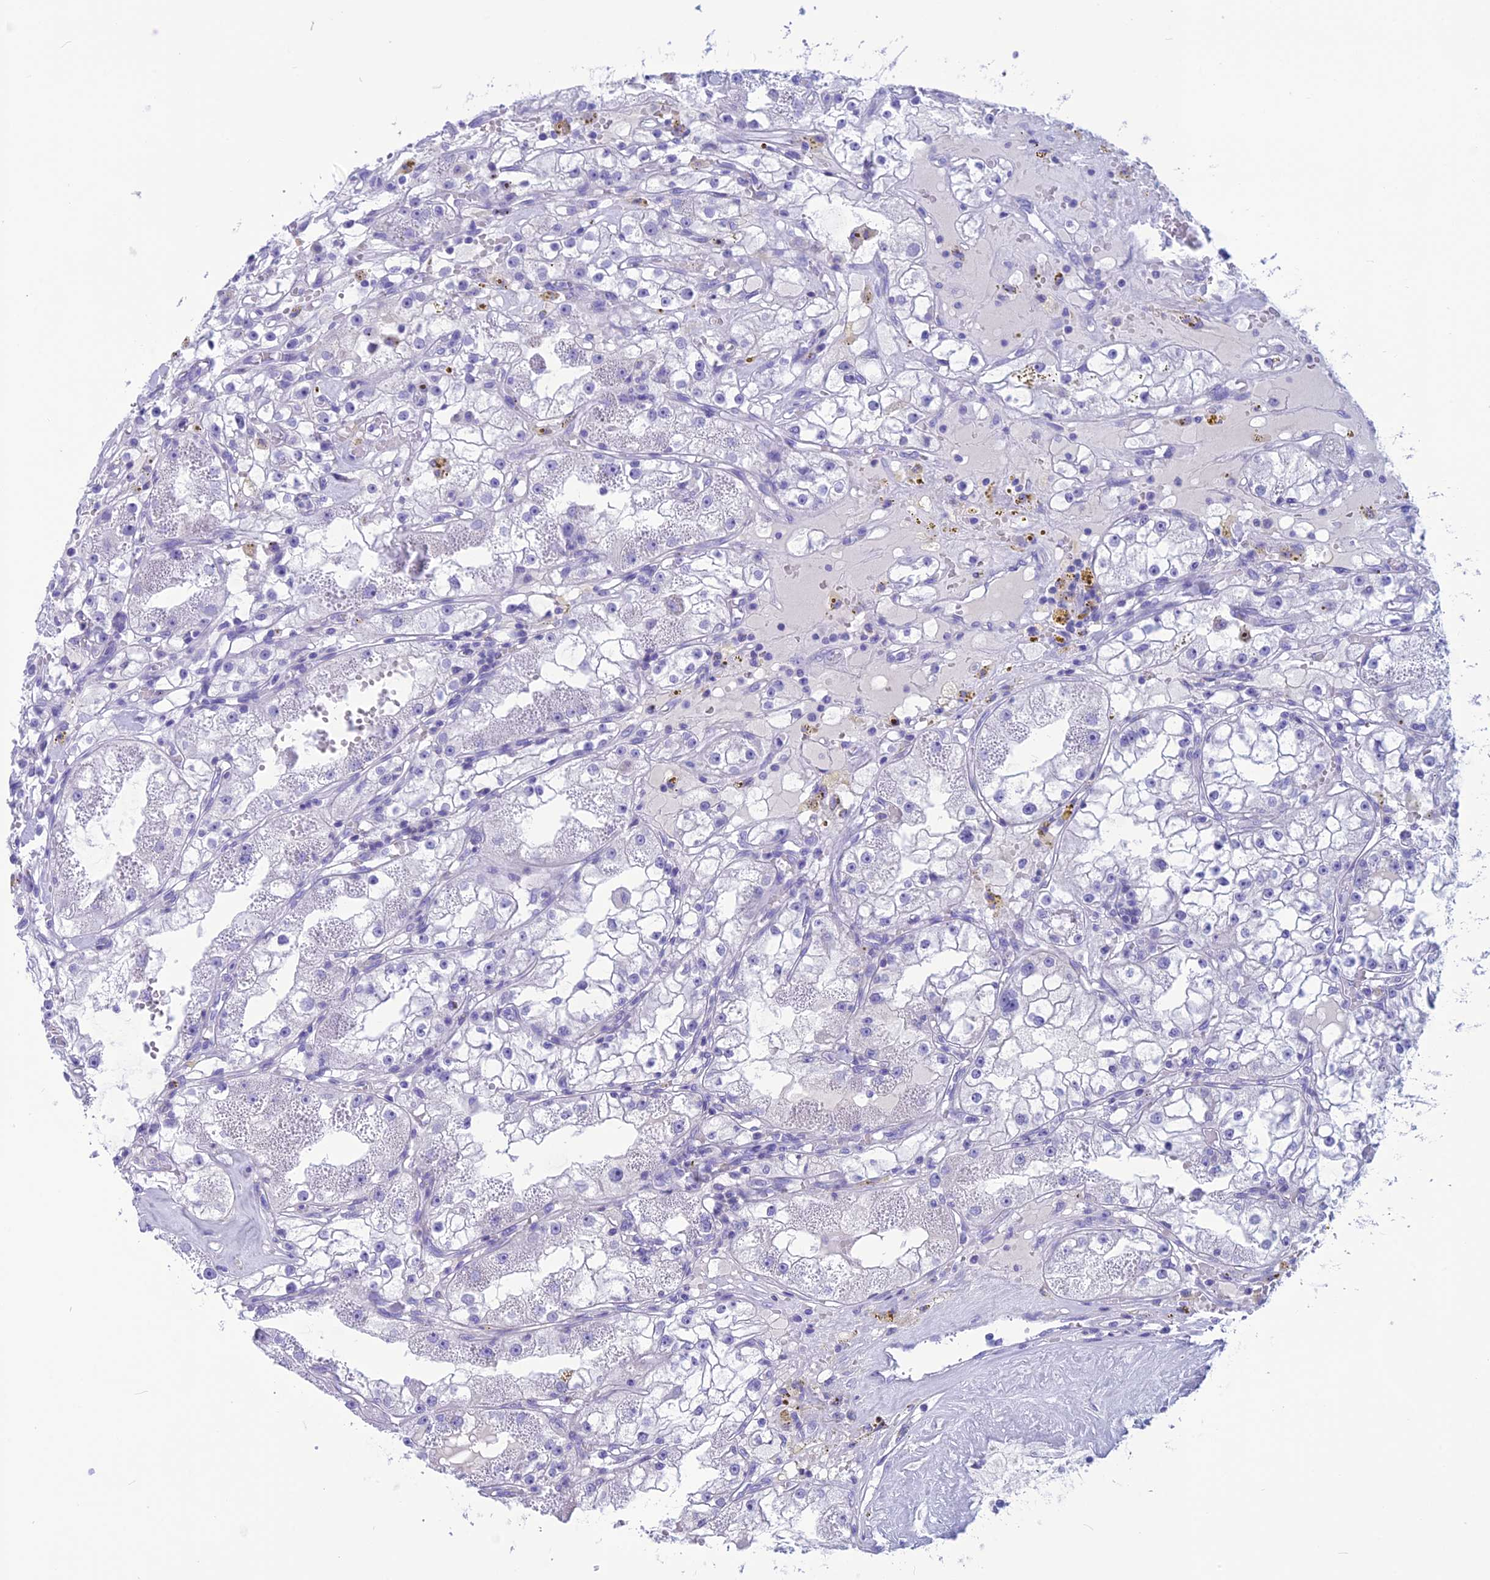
{"staining": {"intensity": "negative", "quantity": "none", "location": "none"}, "tissue": "renal cancer", "cell_type": "Tumor cells", "image_type": "cancer", "snomed": [{"axis": "morphology", "description": "Adenocarcinoma, NOS"}, {"axis": "topography", "description": "Kidney"}], "caption": "DAB (3,3'-diaminobenzidine) immunohistochemical staining of renal adenocarcinoma reveals no significant positivity in tumor cells. The staining is performed using DAB brown chromogen with nuclei counter-stained in using hematoxylin.", "gene": "TRAM1L1", "patient": {"sex": "male", "age": 56}}